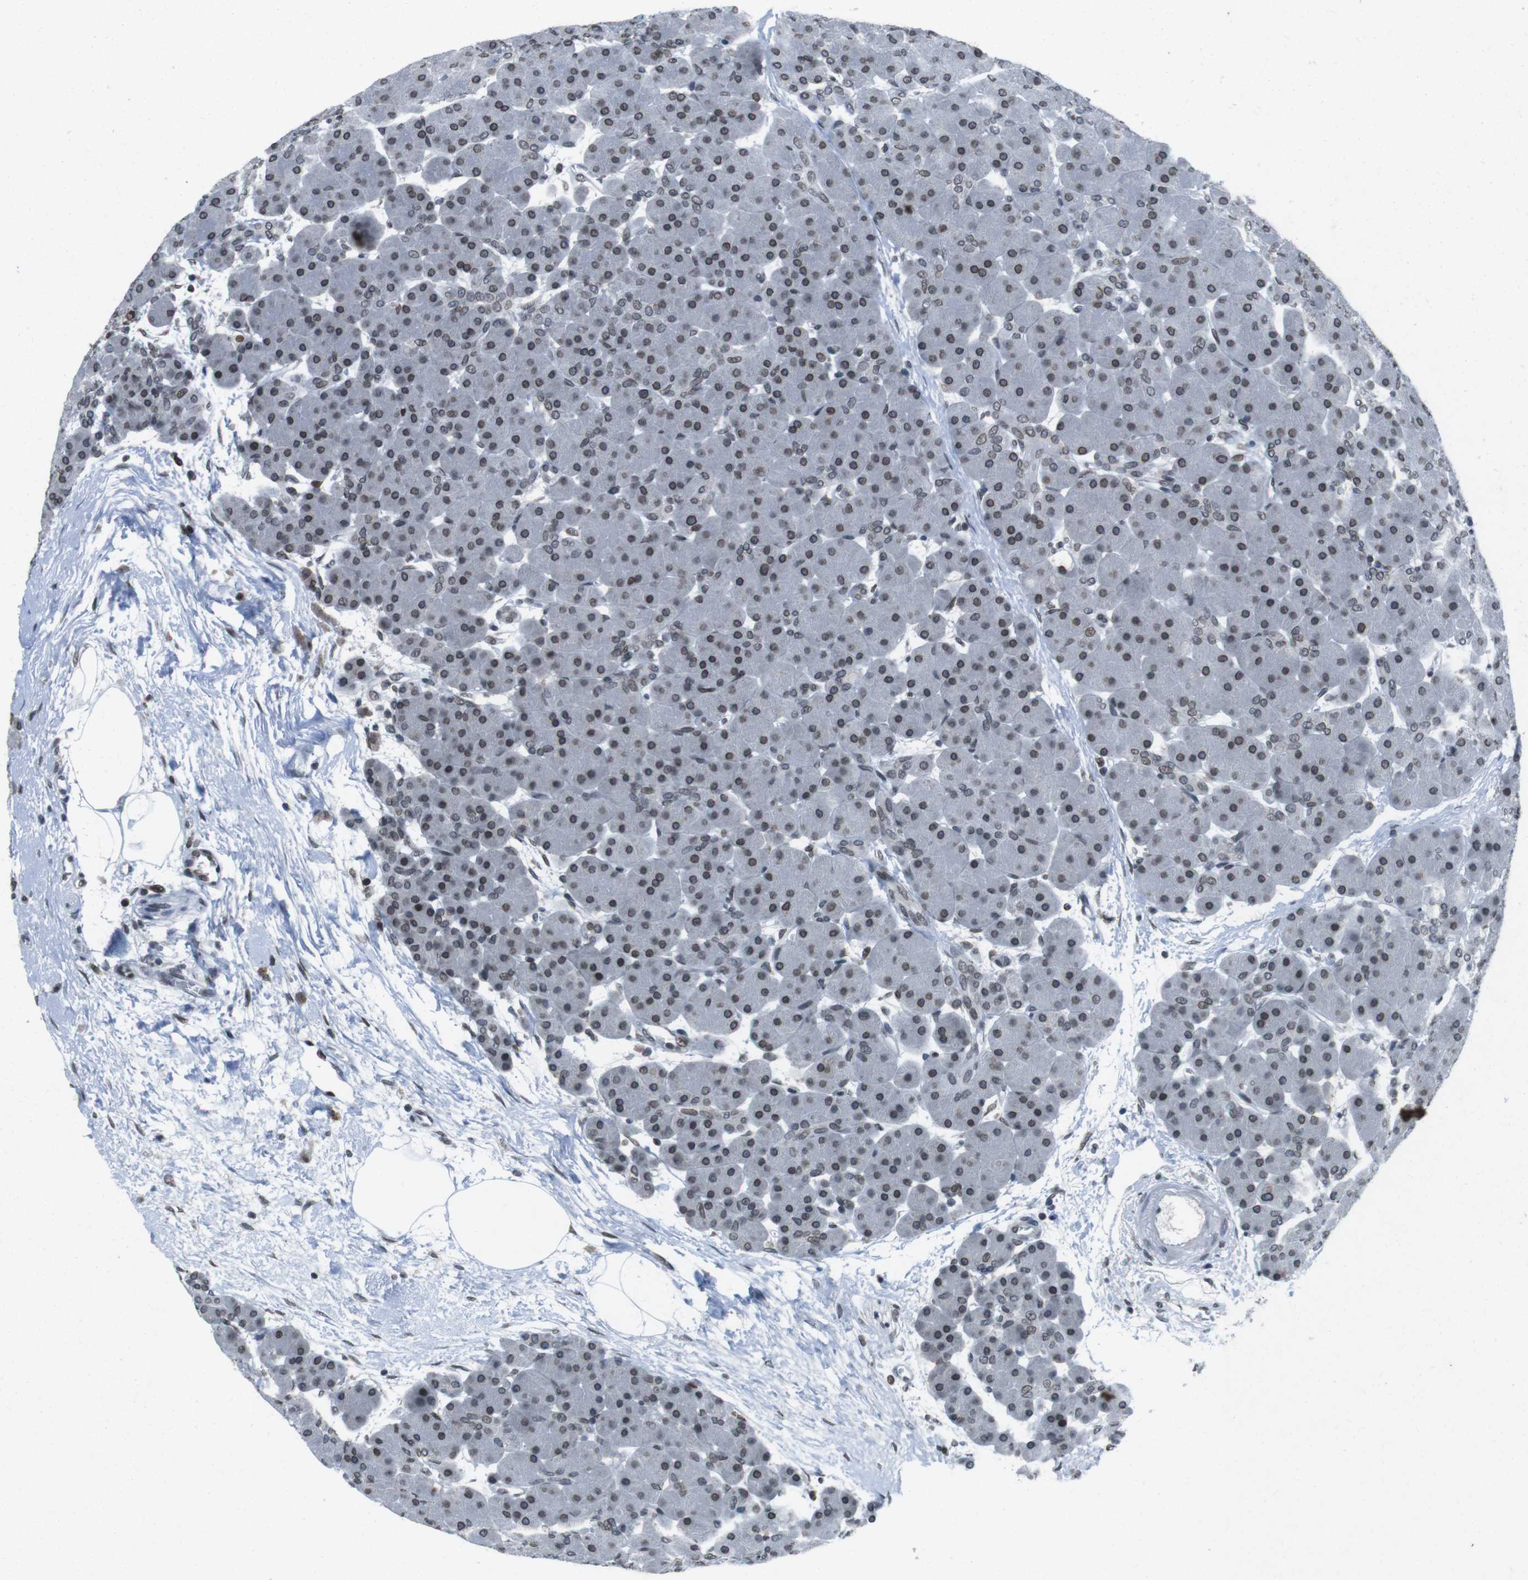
{"staining": {"intensity": "moderate", "quantity": ">75%", "location": "nuclear"}, "tissue": "pancreas", "cell_type": "Exocrine glandular cells", "image_type": "normal", "snomed": [{"axis": "morphology", "description": "Normal tissue, NOS"}, {"axis": "topography", "description": "Pancreas"}], "caption": "Protein staining by immunohistochemistry (IHC) displays moderate nuclear positivity in about >75% of exocrine glandular cells in benign pancreas.", "gene": "MAD1L1", "patient": {"sex": "male", "age": 66}}